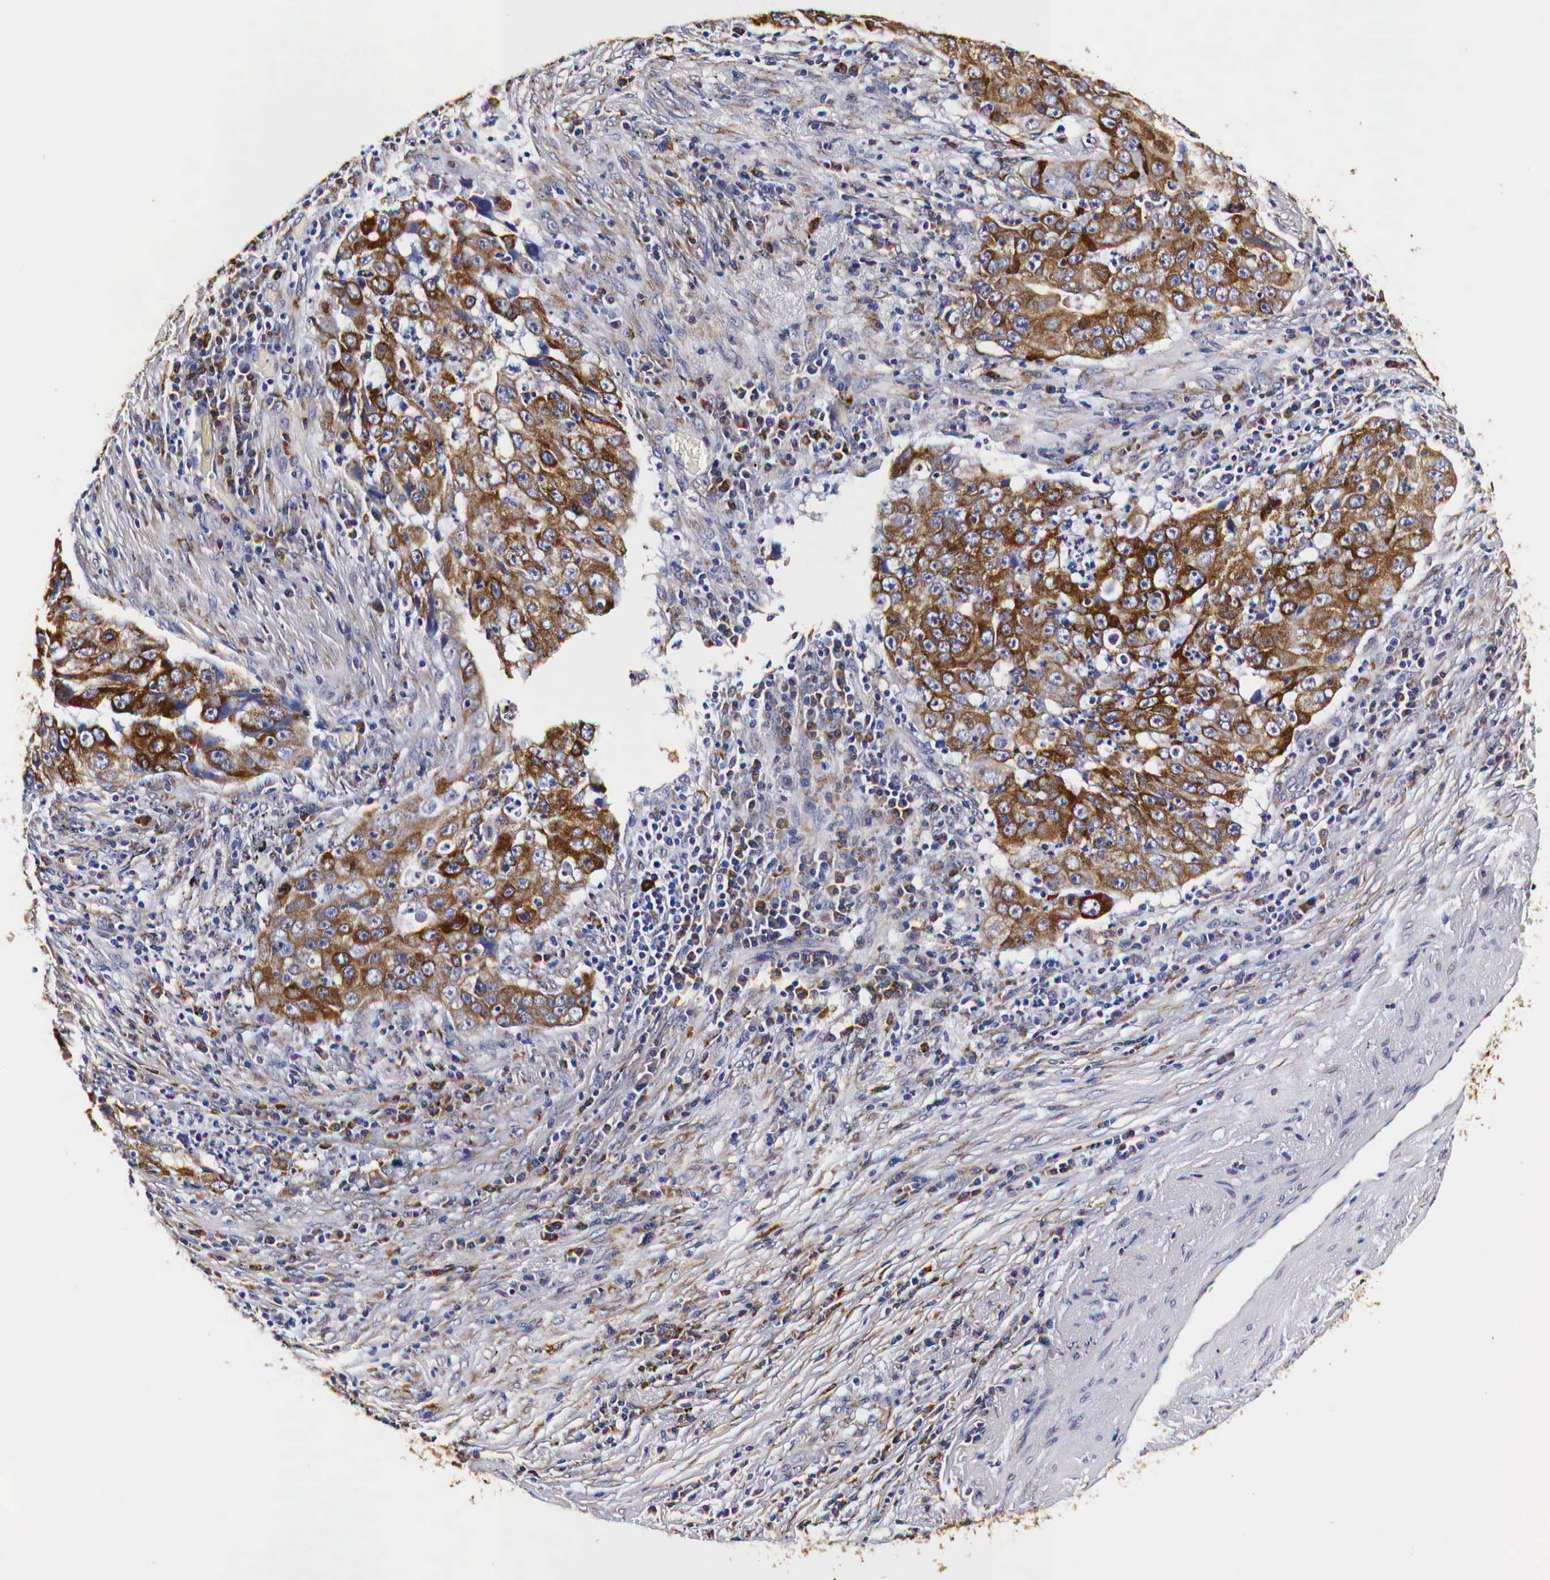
{"staining": {"intensity": "moderate", "quantity": ">75%", "location": "cytoplasmic/membranous"}, "tissue": "lung cancer", "cell_type": "Tumor cells", "image_type": "cancer", "snomed": [{"axis": "morphology", "description": "Squamous cell carcinoma, NOS"}, {"axis": "topography", "description": "Lung"}], "caption": "Brown immunohistochemical staining in lung squamous cell carcinoma demonstrates moderate cytoplasmic/membranous staining in approximately >75% of tumor cells.", "gene": "CKAP4", "patient": {"sex": "male", "age": 64}}